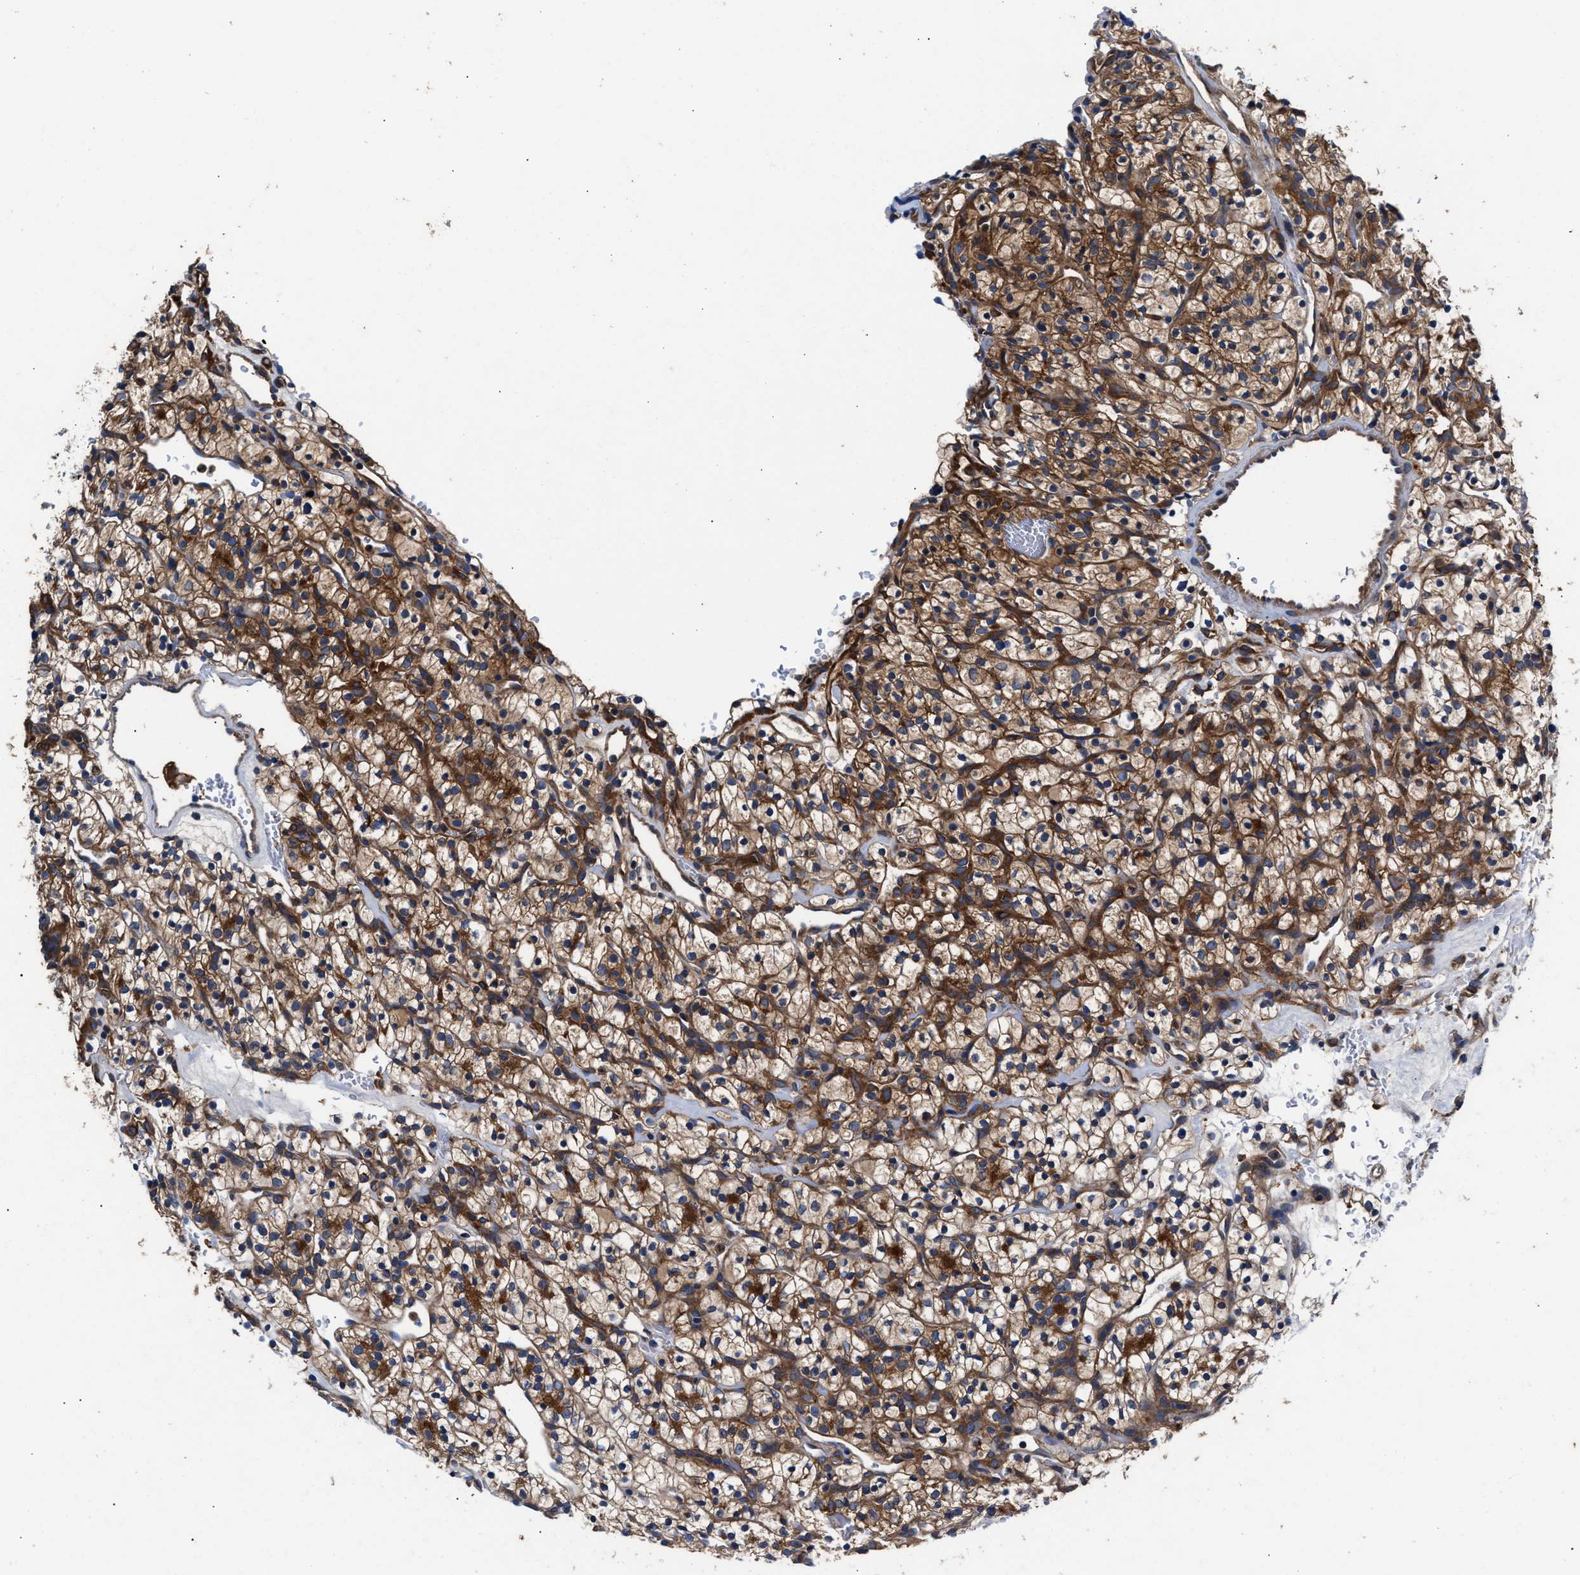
{"staining": {"intensity": "strong", "quantity": ">75%", "location": "cytoplasmic/membranous"}, "tissue": "renal cancer", "cell_type": "Tumor cells", "image_type": "cancer", "snomed": [{"axis": "morphology", "description": "Adenocarcinoma, NOS"}, {"axis": "topography", "description": "Kidney"}], "caption": "Human adenocarcinoma (renal) stained with a brown dye exhibits strong cytoplasmic/membranous positive positivity in approximately >75% of tumor cells.", "gene": "SH3GL1", "patient": {"sex": "female", "age": 57}}